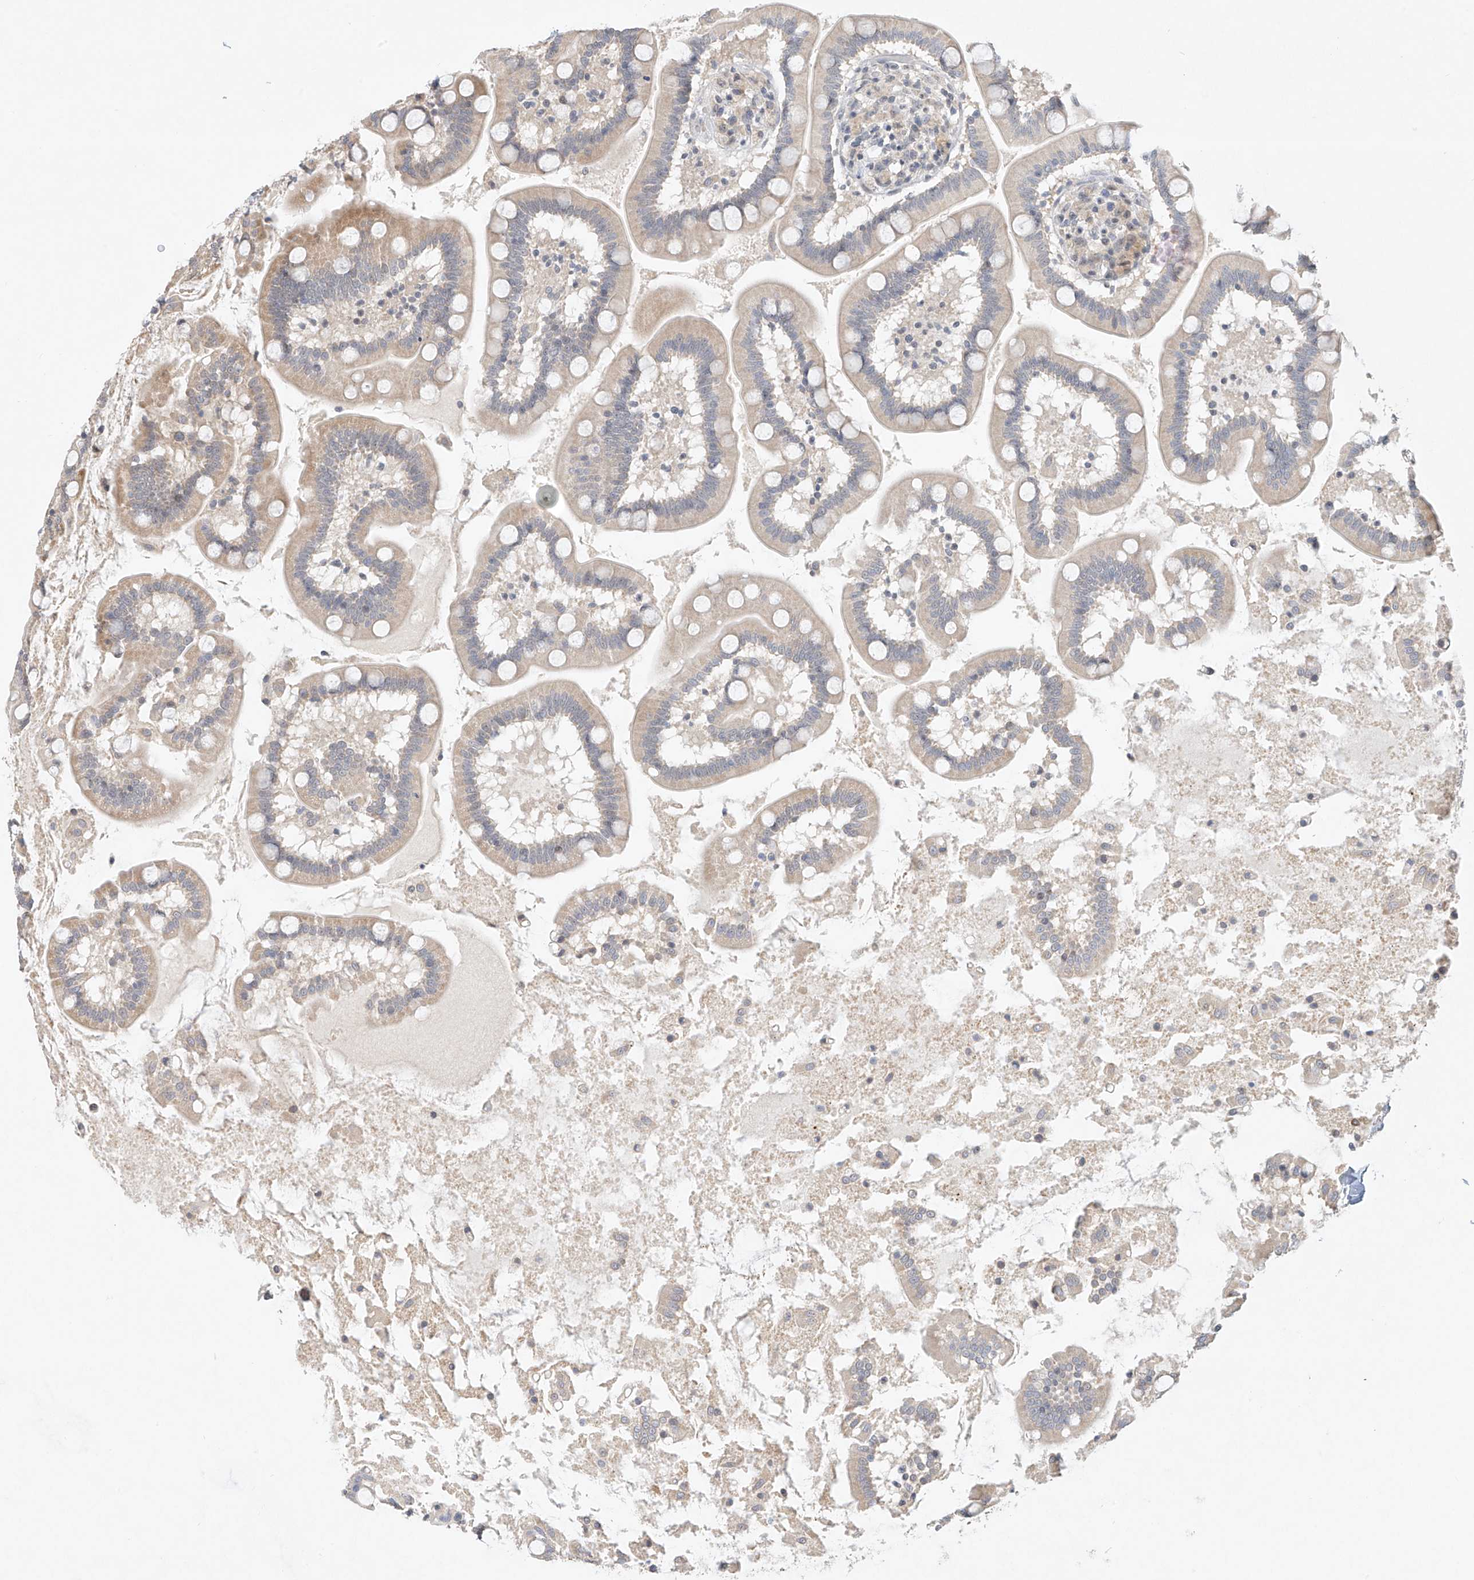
{"staining": {"intensity": "weak", "quantity": "<25%", "location": "cytoplasmic/membranous"}, "tissue": "small intestine", "cell_type": "Glandular cells", "image_type": "normal", "snomed": [{"axis": "morphology", "description": "Normal tissue, NOS"}, {"axis": "topography", "description": "Small intestine"}], "caption": "The image demonstrates no staining of glandular cells in benign small intestine.", "gene": "TASP1", "patient": {"sex": "female", "age": 64}}